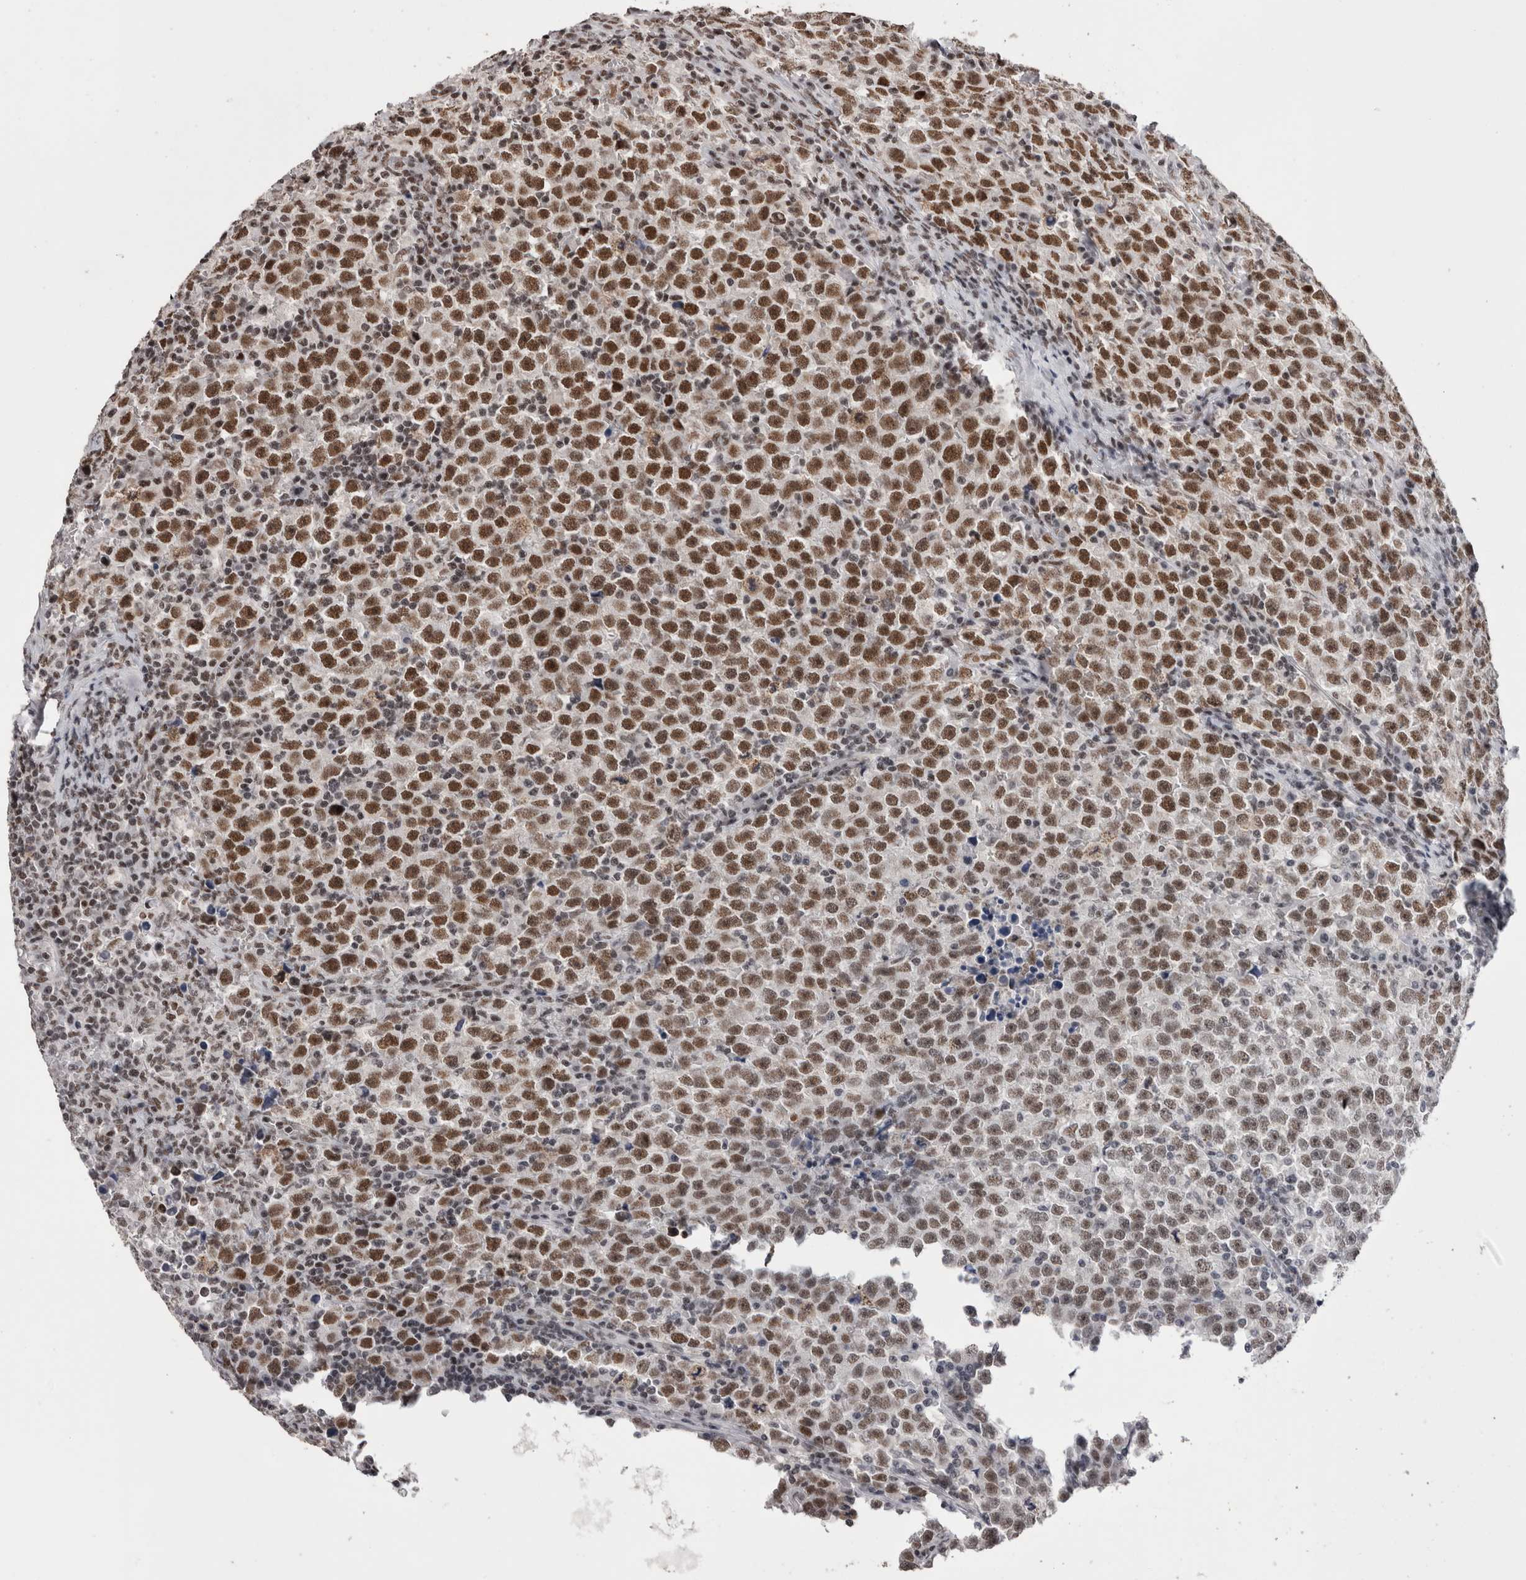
{"staining": {"intensity": "strong", "quantity": "25%-75%", "location": "nuclear"}, "tissue": "testis cancer", "cell_type": "Tumor cells", "image_type": "cancer", "snomed": [{"axis": "morphology", "description": "Seminoma, NOS"}, {"axis": "topography", "description": "Testis"}], "caption": "Immunohistochemistry (DAB (3,3'-diaminobenzidine)) staining of human seminoma (testis) shows strong nuclear protein positivity in approximately 25%-75% of tumor cells. (Brightfield microscopy of DAB IHC at high magnification).", "gene": "SMC1A", "patient": {"sex": "male", "age": 43}}